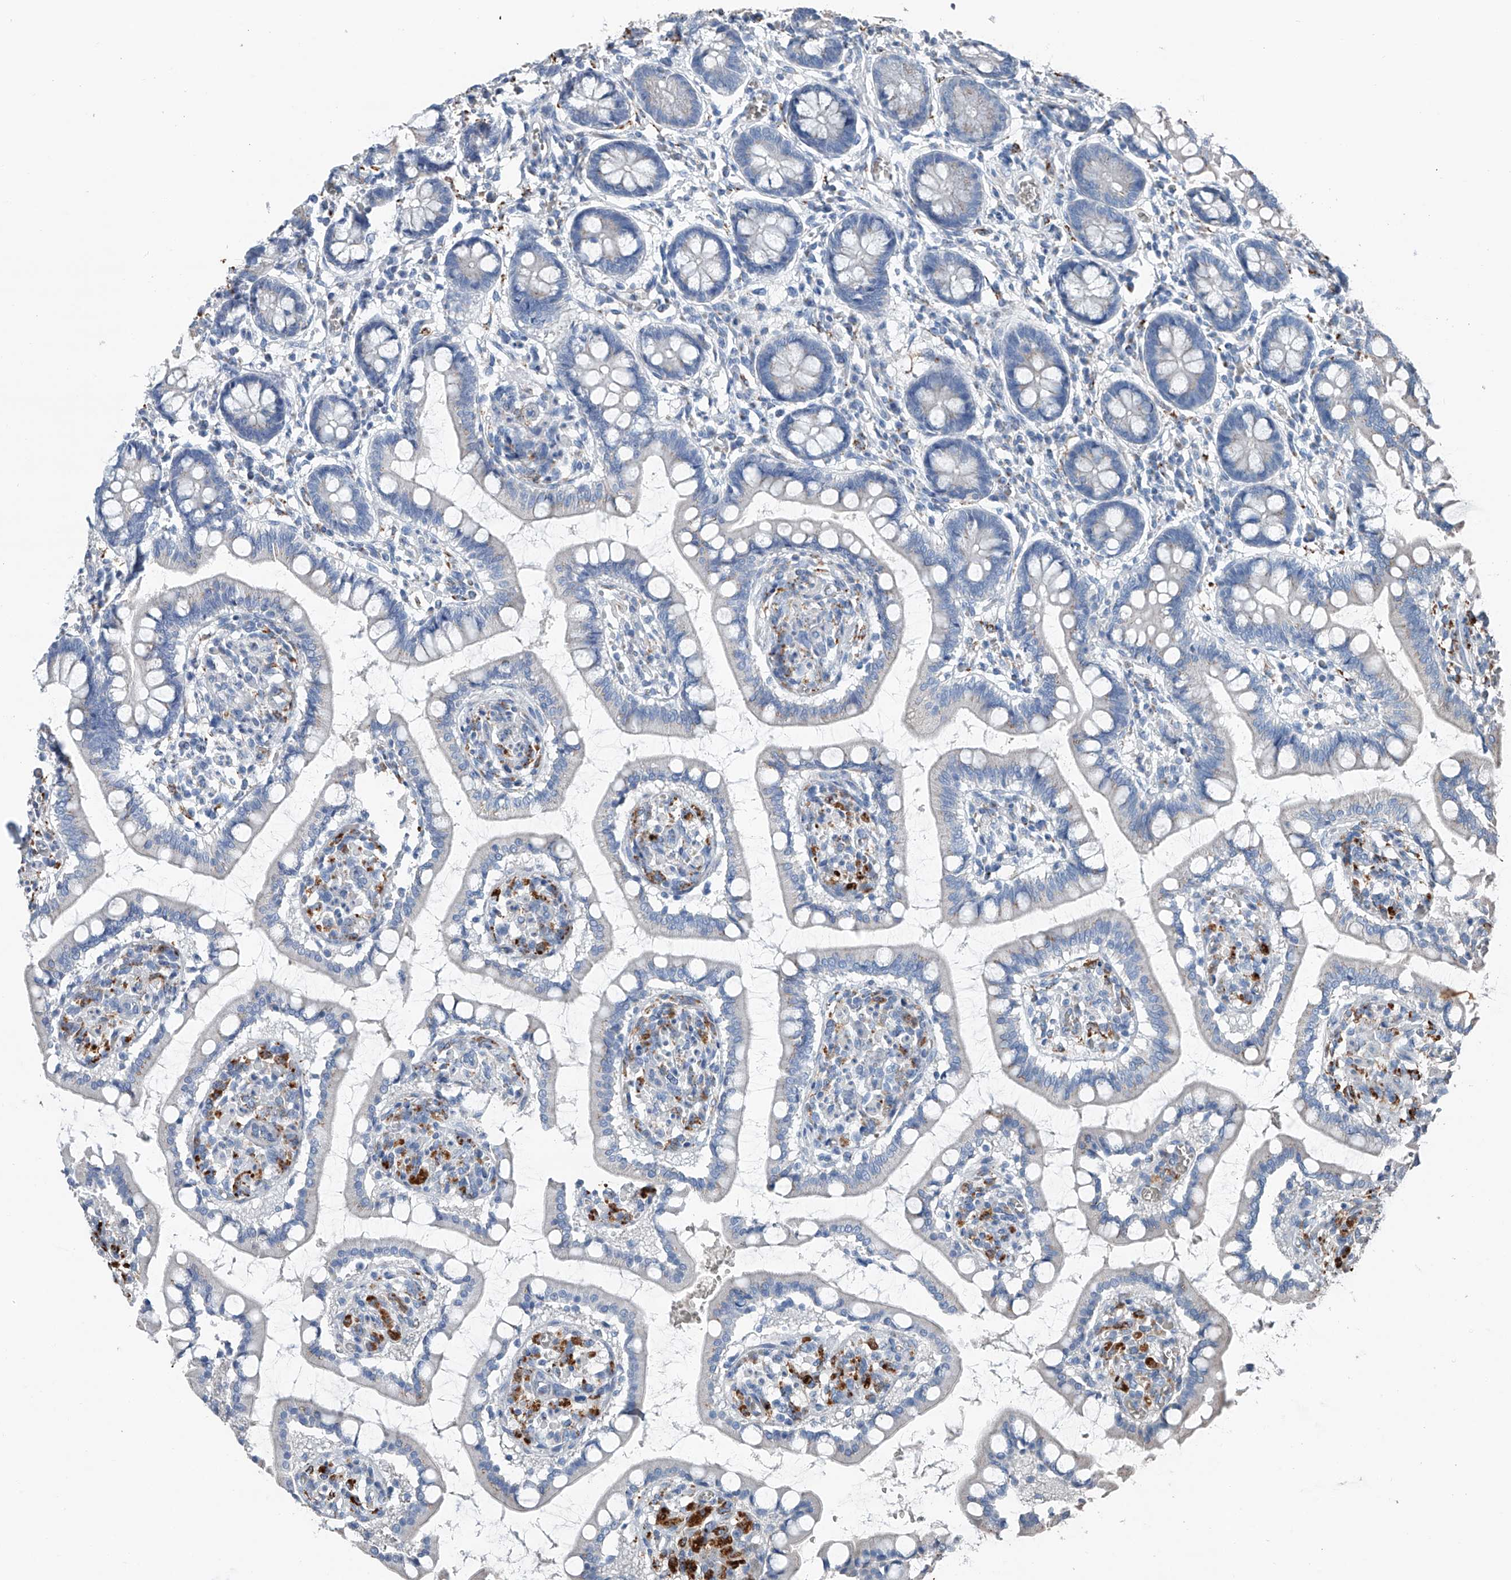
{"staining": {"intensity": "weak", "quantity": "<25%", "location": "cytoplasmic/membranous"}, "tissue": "small intestine", "cell_type": "Glandular cells", "image_type": "normal", "snomed": [{"axis": "morphology", "description": "Normal tissue, NOS"}, {"axis": "topography", "description": "Small intestine"}], "caption": "DAB (3,3'-diaminobenzidine) immunohistochemical staining of benign human small intestine demonstrates no significant expression in glandular cells. (DAB IHC with hematoxylin counter stain).", "gene": "ZNF772", "patient": {"sex": "male", "age": 52}}